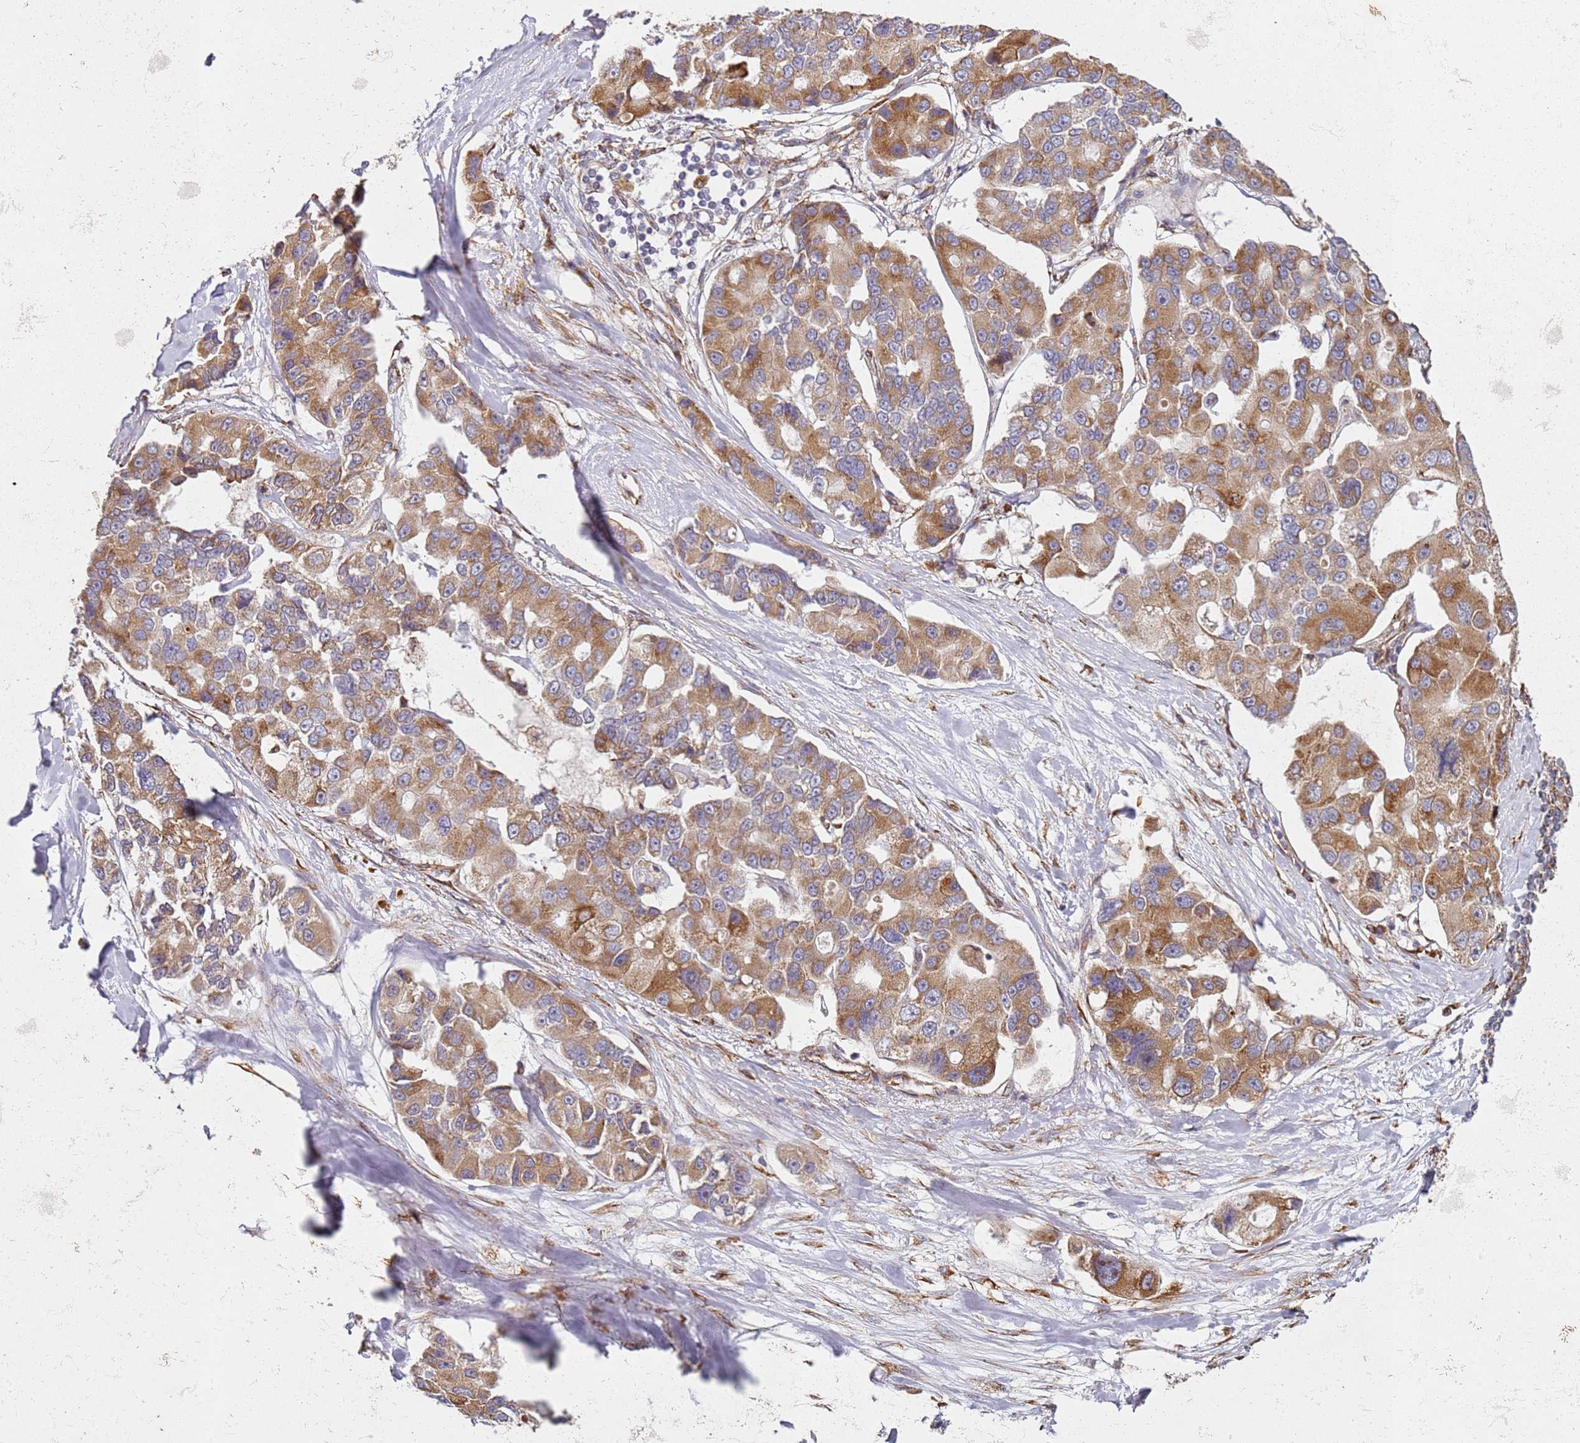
{"staining": {"intensity": "moderate", "quantity": ">75%", "location": "cytoplasmic/membranous"}, "tissue": "lung cancer", "cell_type": "Tumor cells", "image_type": "cancer", "snomed": [{"axis": "morphology", "description": "Adenocarcinoma, NOS"}, {"axis": "topography", "description": "Lung"}], "caption": "This image reveals immunohistochemistry (IHC) staining of human lung cancer (adenocarcinoma), with medium moderate cytoplasmic/membranous staining in approximately >75% of tumor cells.", "gene": "ARFRP1", "patient": {"sex": "female", "age": 54}}